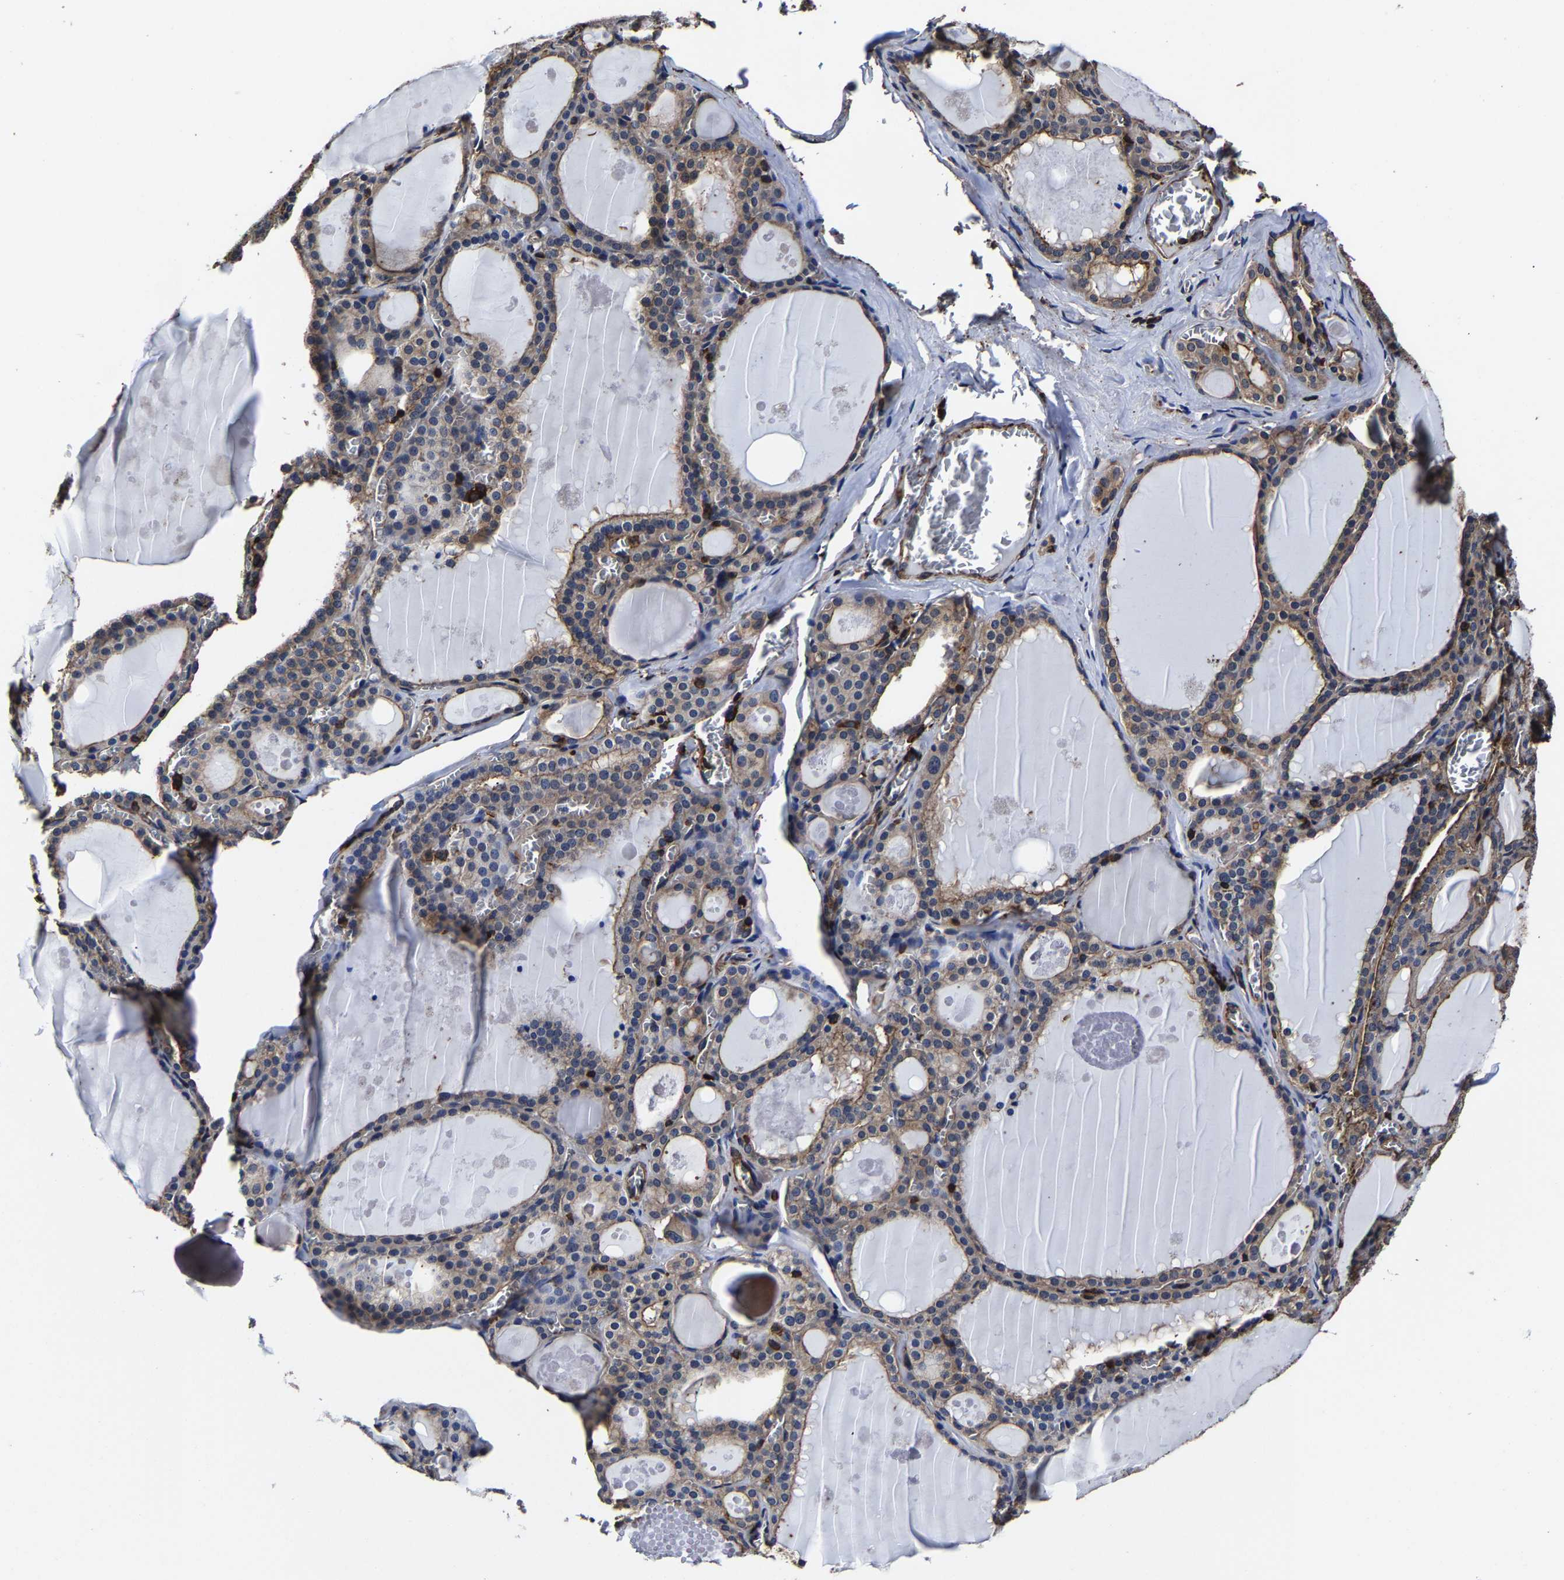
{"staining": {"intensity": "weak", "quantity": "25%-75%", "location": "cytoplasmic/membranous"}, "tissue": "thyroid gland", "cell_type": "Glandular cells", "image_type": "normal", "snomed": [{"axis": "morphology", "description": "Normal tissue, NOS"}, {"axis": "topography", "description": "Thyroid gland"}], "caption": "Thyroid gland was stained to show a protein in brown. There is low levels of weak cytoplasmic/membranous staining in about 25%-75% of glandular cells. (DAB IHC, brown staining for protein, blue staining for nuclei).", "gene": "SSH3", "patient": {"sex": "male", "age": 56}}